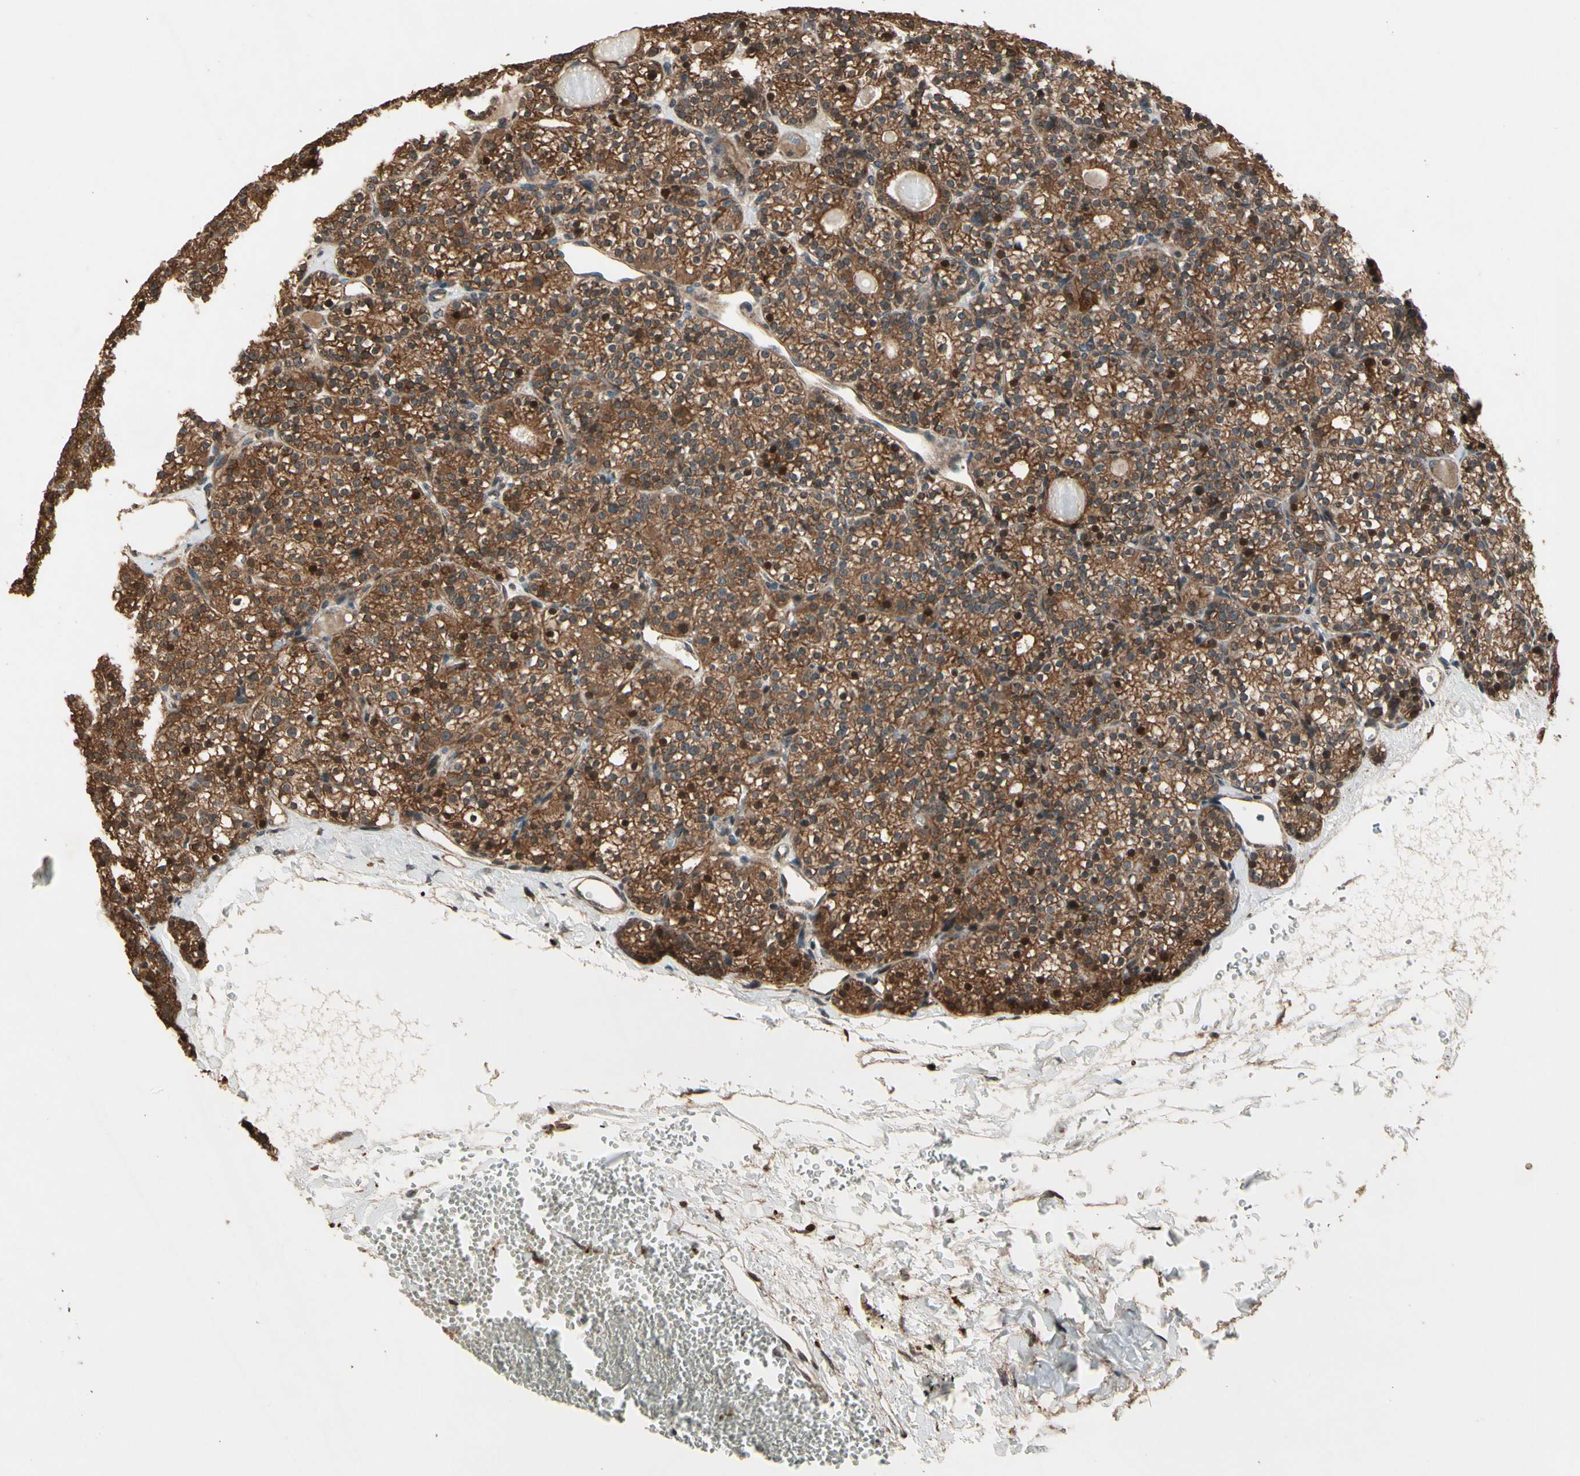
{"staining": {"intensity": "moderate", "quantity": ">75%", "location": "cytoplasmic/membranous,nuclear"}, "tissue": "parathyroid gland", "cell_type": "Glandular cells", "image_type": "normal", "snomed": [{"axis": "morphology", "description": "Normal tissue, NOS"}, {"axis": "topography", "description": "Parathyroid gland"}], "caption": "Protein expression by immunohistochemistry (IHC) displays moderate cytoplasmic/membranous,nuclear staining in approximately >75% of glandular cells in normal parathyroid gland.", "gene": "CSF1R", "patient": {"sex": "female", "age": 64}}